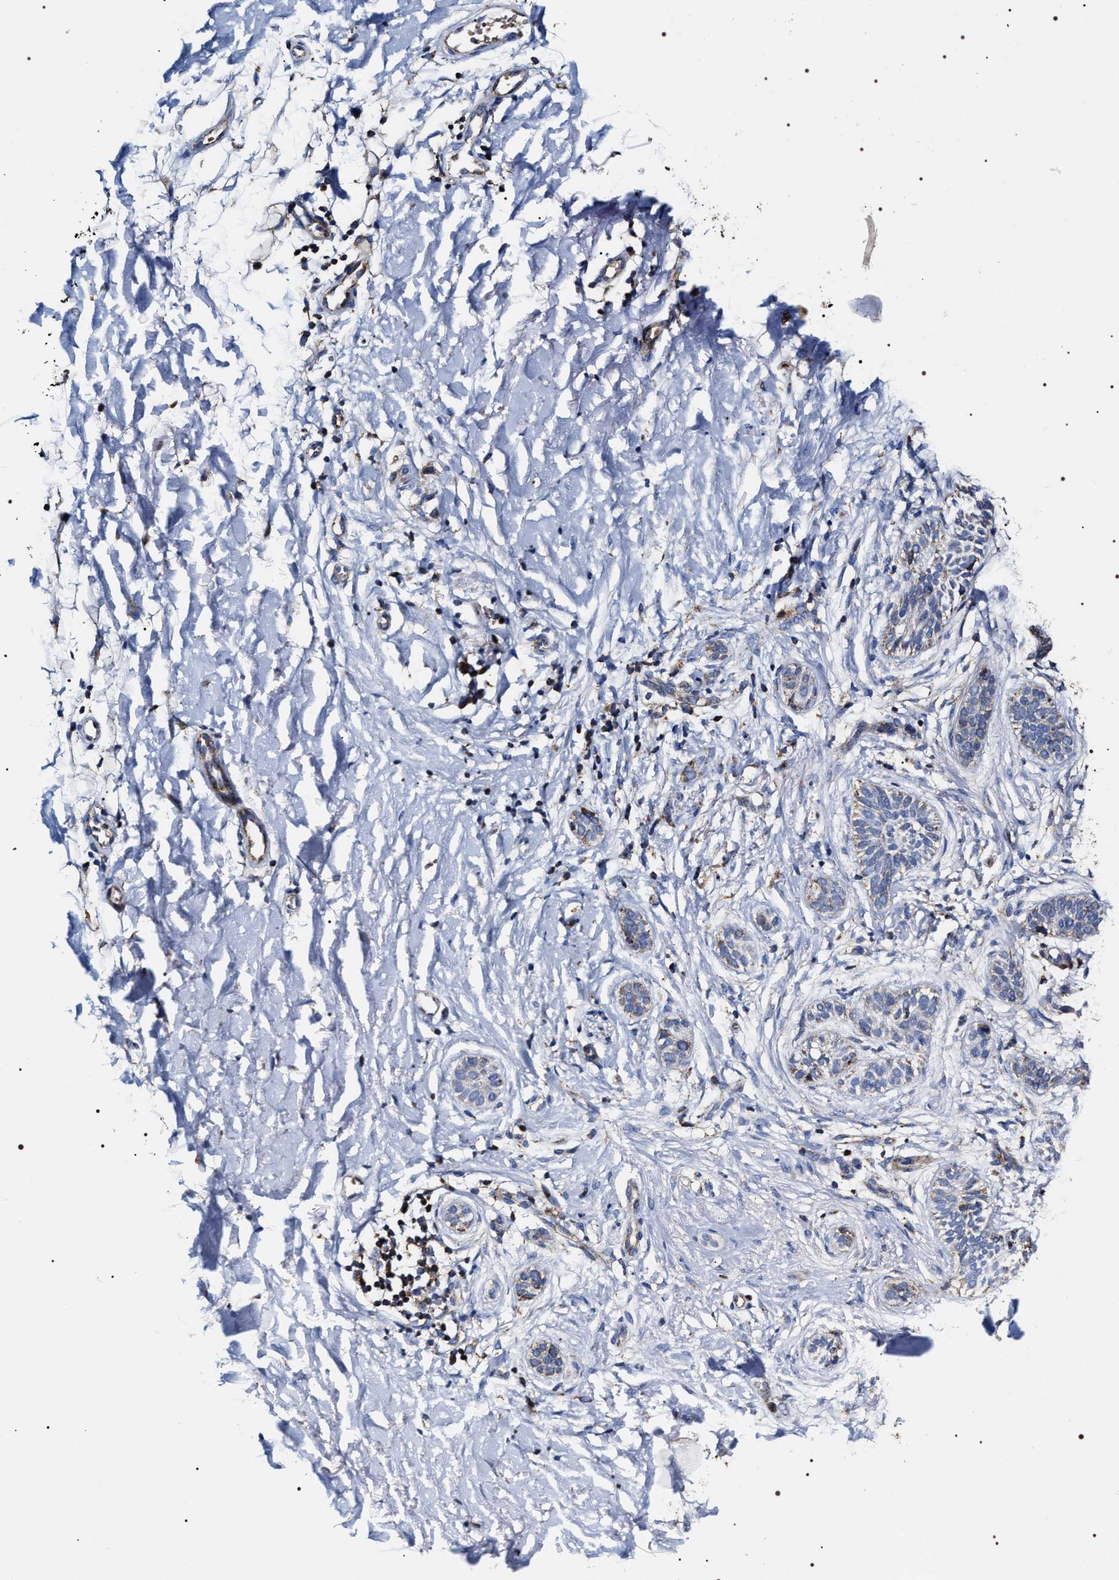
{"staining": {"intensity": "negative", "quantity": "none", "location": "none"}, "tissue": "skin cancer", "cell_type": "Tumor cells", "image_type": "cancer", "snomed": [{"axis": "morphology", "description": "Normal tissue, NOS"}, {"axis": "morphology", "description": "Basal cell carcinoma"}, {"axis": "topography", "description": "Skin"}], "caption": "Immunohistochemical staining of basal cell carcinoma (skin) reveals no significant expression in tumor cells. (Brightfield microscopy of DAB immunohistochemistry (IHC) at high magnification).", "gene": "COG5", "patient": {"sex": "male", "age": 63}}